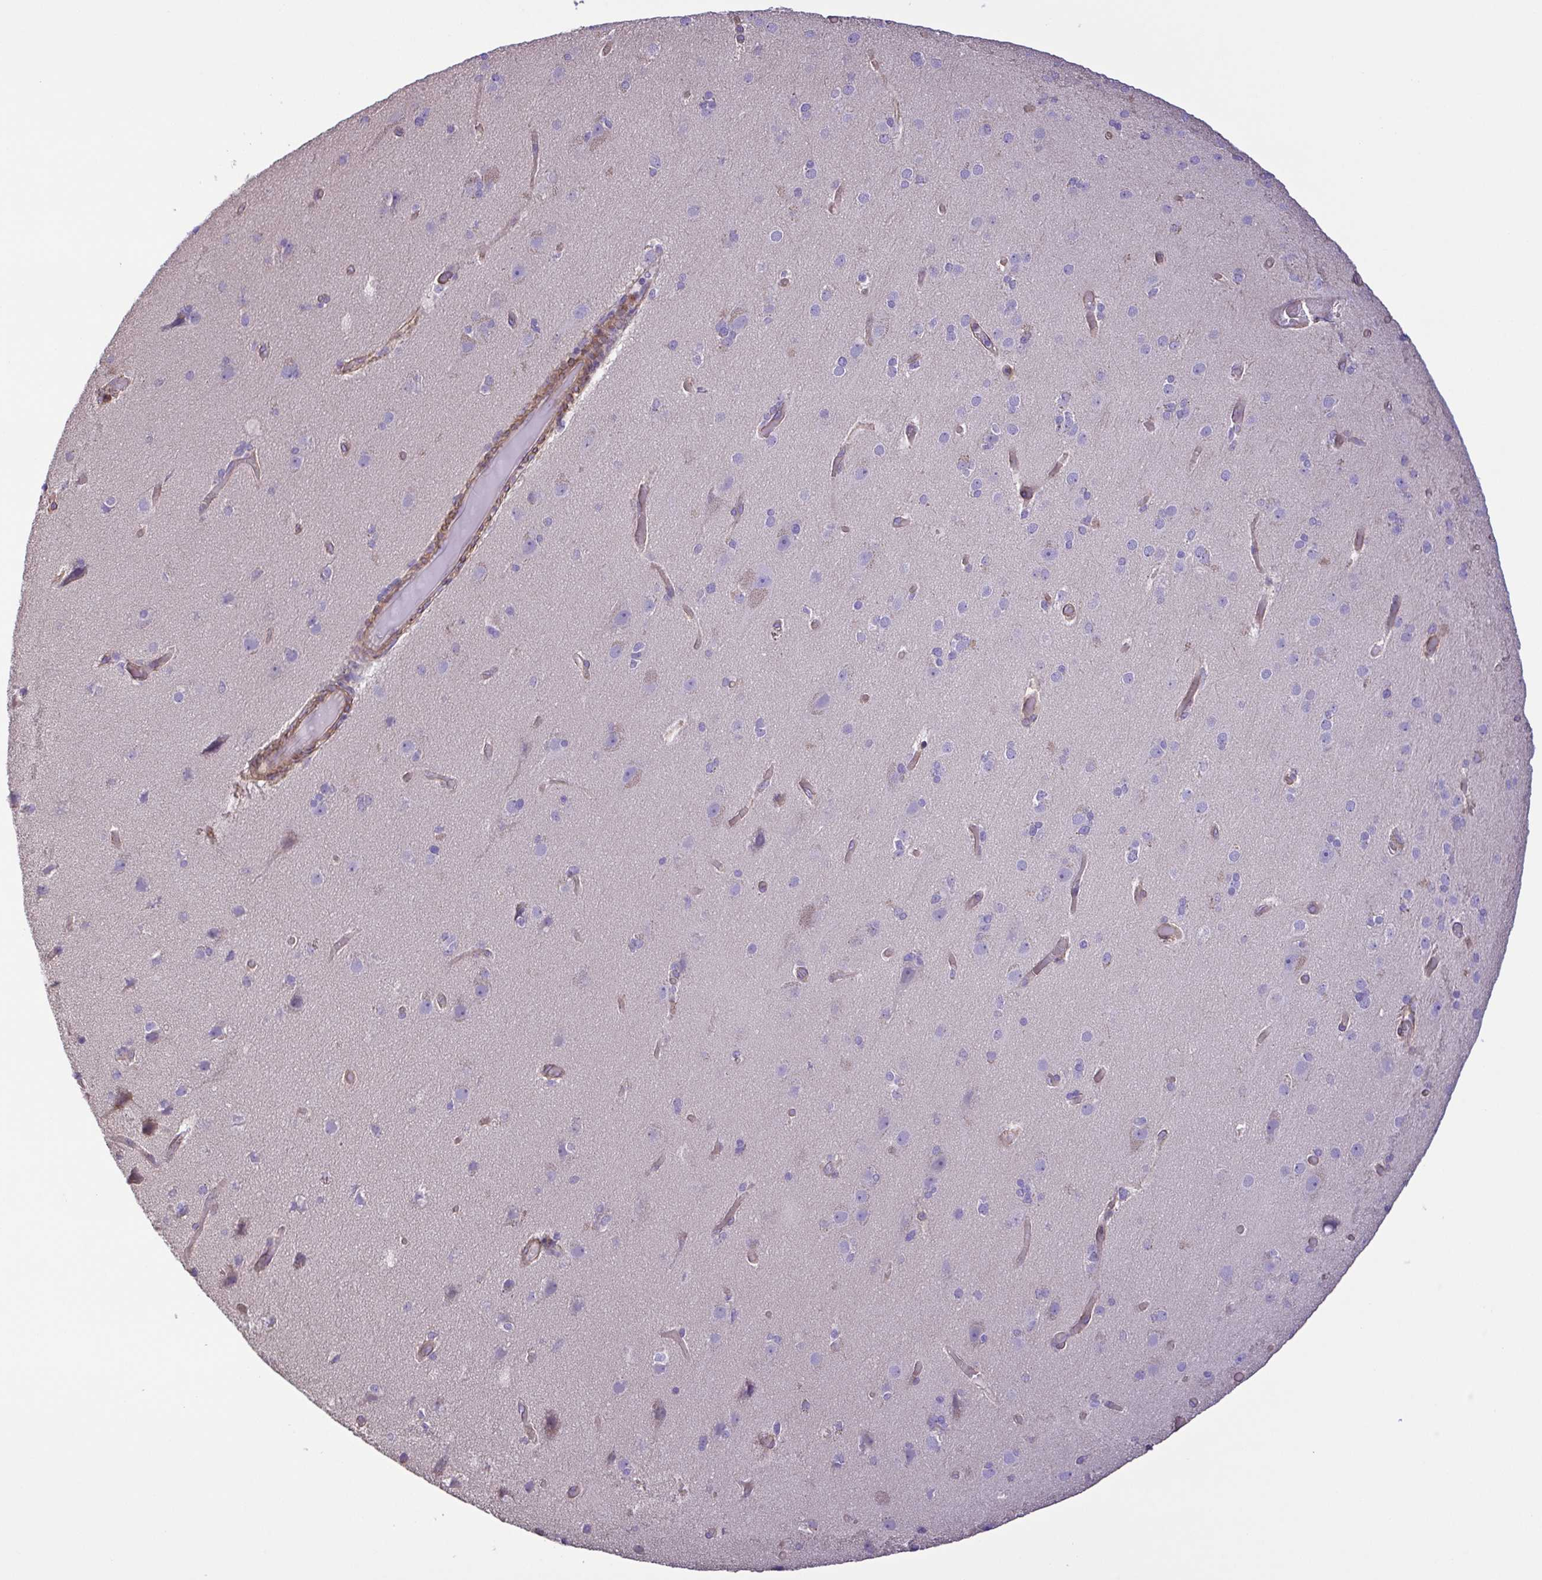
{"staining": {"intensity": "weak", "quantity": "25%-75%", "location": "cytoplasmic/membranous"}, "tissue": "cerebral cortex", "cell_type": "Endothelial cells", "image_type": "normal", "snomed": [{"axis": "morphology", "description": "Normal tissue, NOS"}, {"axis": "morphology", "description": "Glioma, malignant, High grade"}, {"axis": "topography", "description": "Cerebral cortex"}], "caption": "Protein staining demonstrates weak cytoplasmic/membranous staining in about 25%-75% of endothelial cells in unremarkable cerebral cortex. (Stains: DAB in brown, nuclei in blue, Microscopy: brightfield microscopy at high magnification).", "gene": "FLT1", "patient": {"sex": "male", "age": 71}}